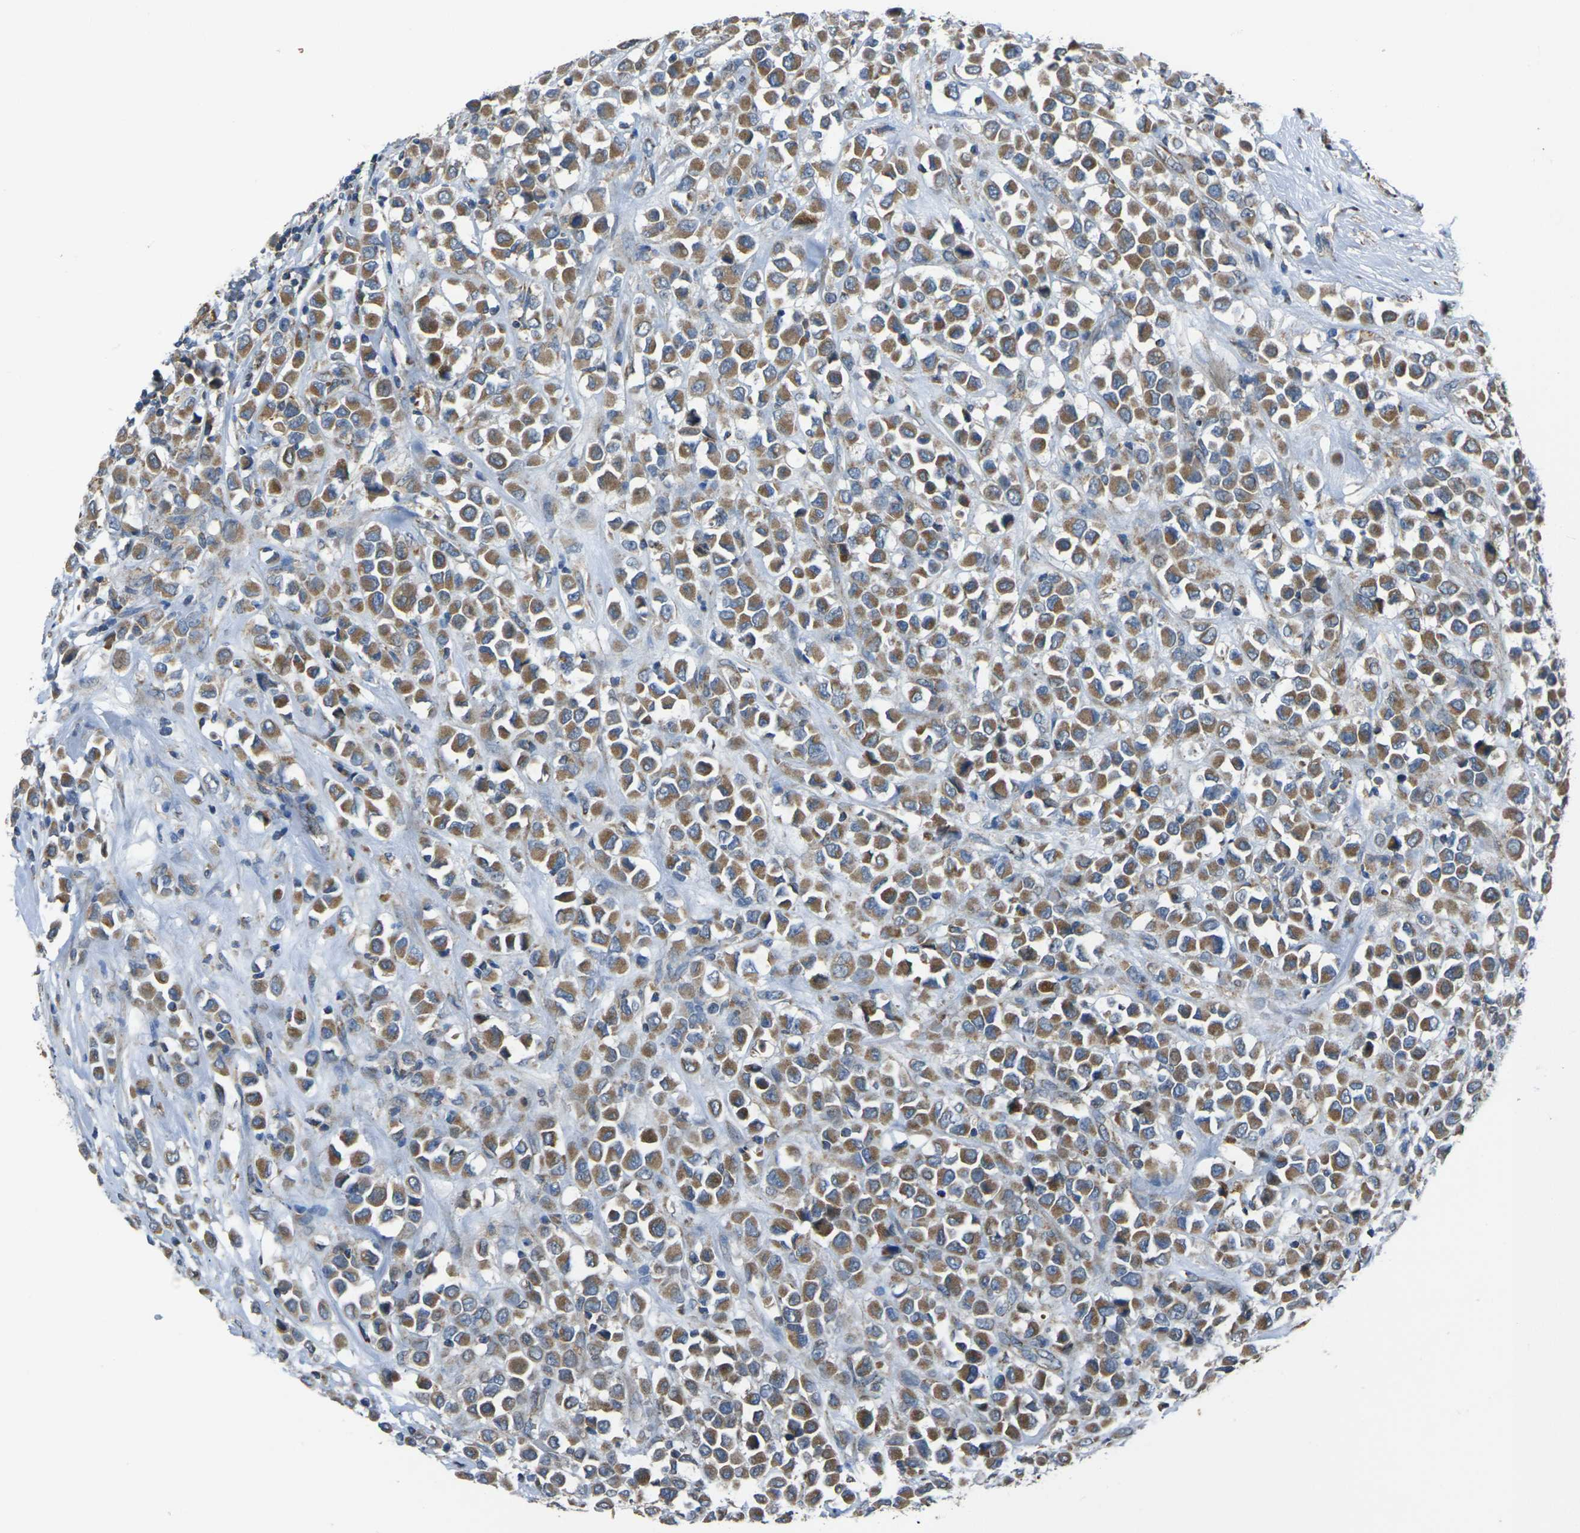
{"staining": {"intensity": "moderate", "quantity": ">75%", "location": "cytoplasmic/membranous"}, "tissue": "breast cancer", "cell_type": "Tumor cells", "image_type": "cancer", "snomed": [{"axis": "morphology", "description": "Duct carcinoma"}, {"axis": "topography", "description": "Breast"}], "caption": "Immunohistochemistry (DAB (3,3'-diaminobenzidine)) staining of breast cancer (infiltrating ductal carcinoma) shows moderate cytoplasmic/membranous protein positivity in approximately >75% of tumor cells. Nuclei are stained in blue.", "gene": "TMEM120B", "patient": {"sex": "female", "age": 61}}